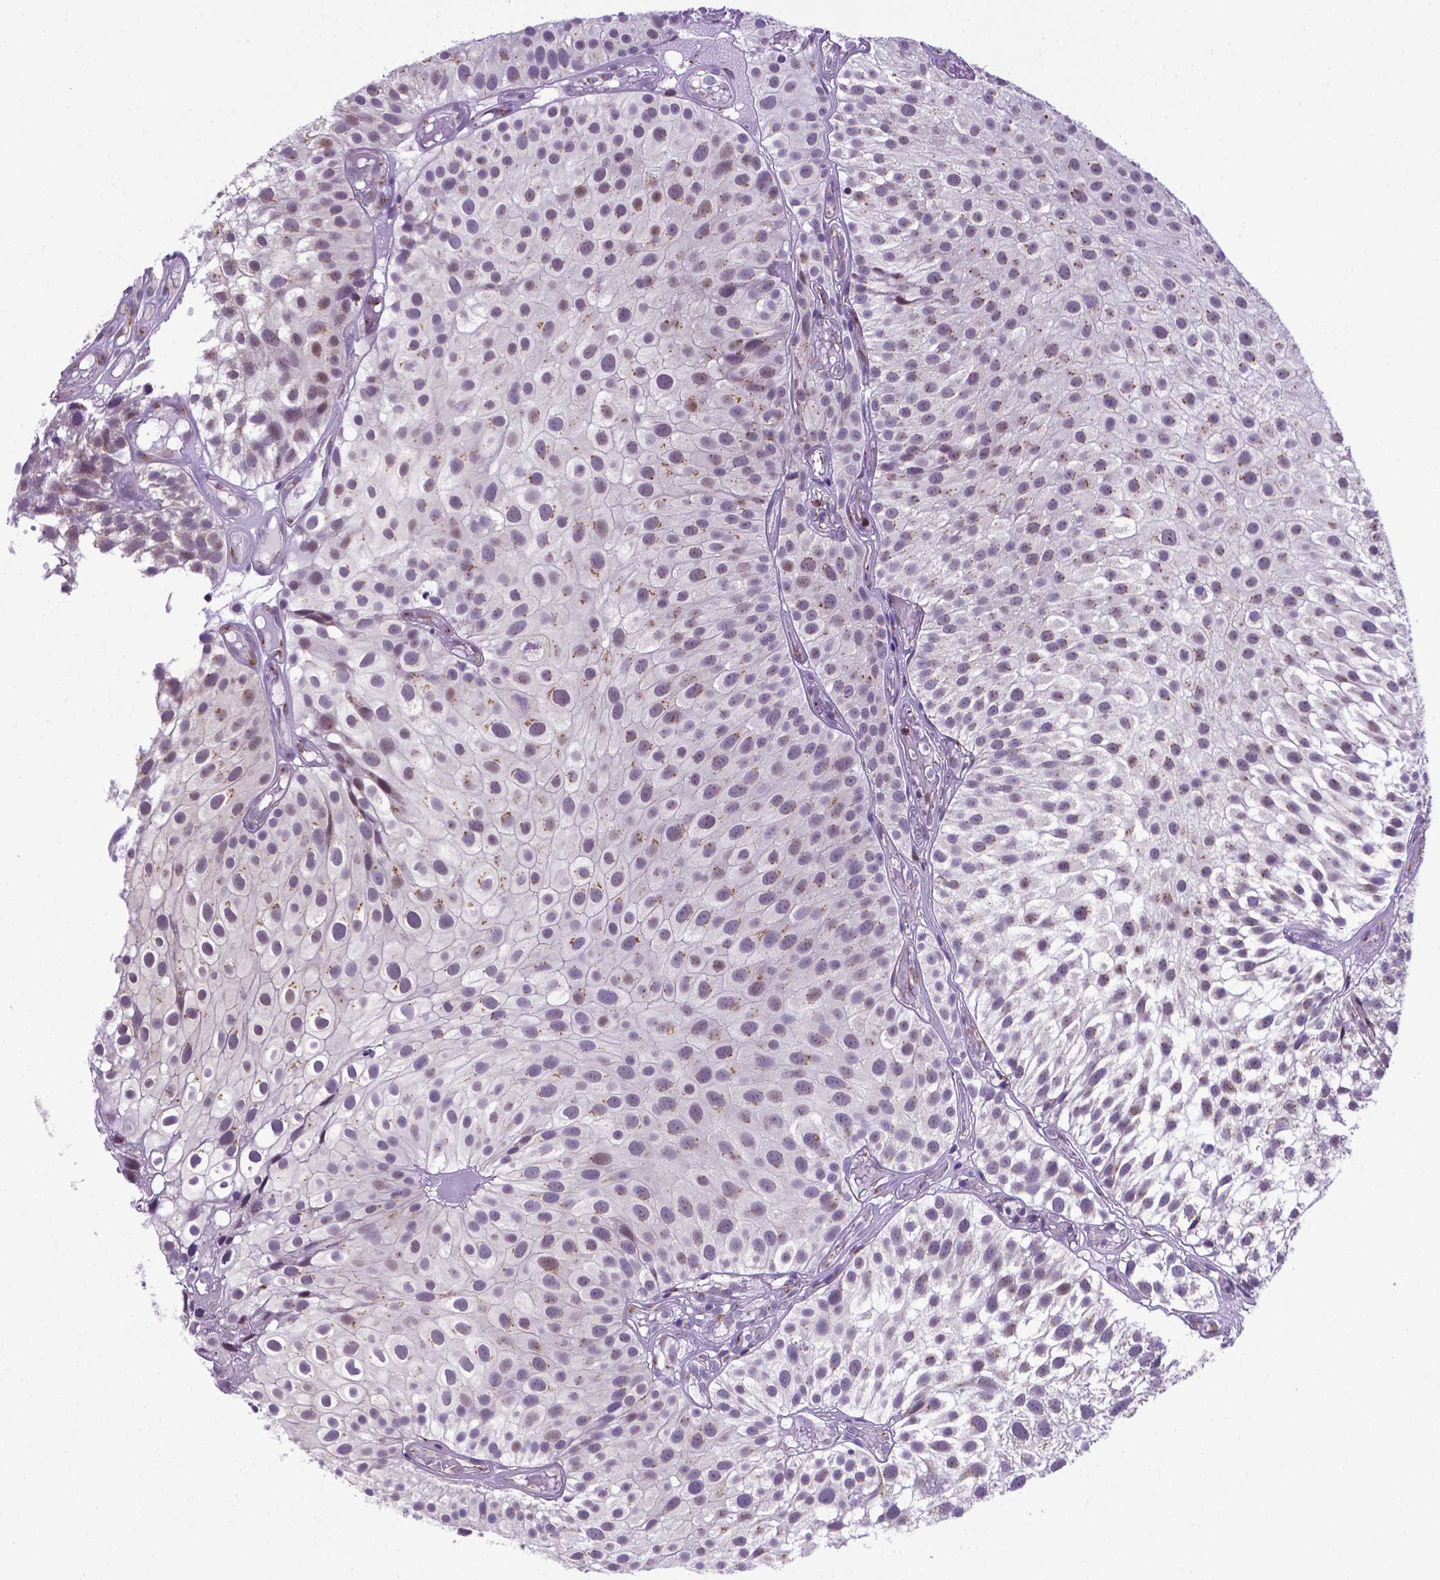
{"staining": {"intensity": "weak", "quantity": "<25%", "location": "cytoplasmic/membranous,nuclear"}, "tissue": "urothelial cancer", "cell_type": "Tumor cells", "image_type": "cancer", "snomed": [{"axis": "morphology", "description": "Urothelial carcinoma, Low grade"}, {"axis": "topography", "description": "Urinary bladder"}], "caption": "An IHC photomicrograph of urothelial cancer is shown. There is no staining in tumor cells of urothelial cancer. Brightfield microscopy of IHC stained with DAB (brown) and hematoxylin (blue), captured at high magnification.", "gene": "MRPL10", "patient": {"sex": "male", "age": 79}}